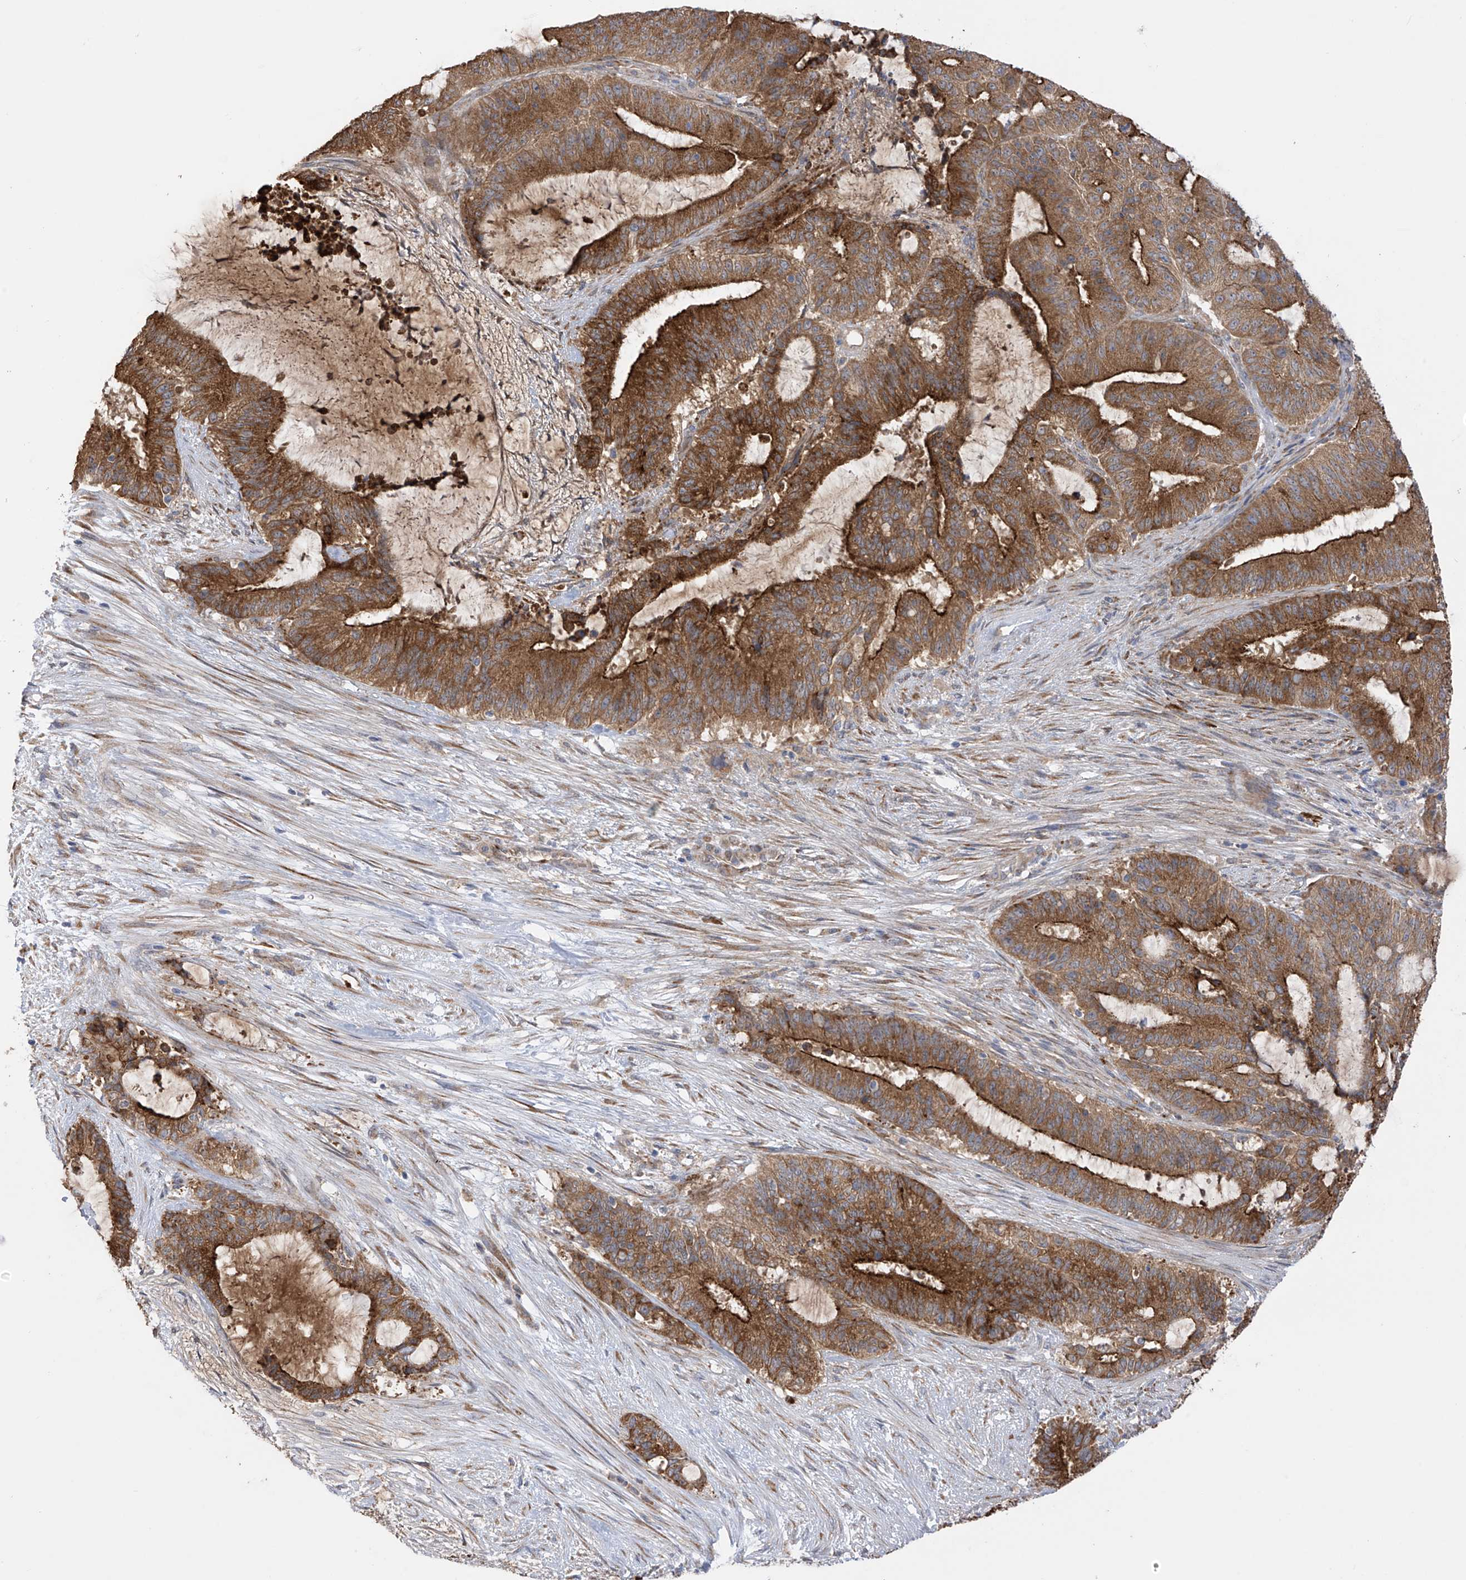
{"staining": {"intensity": "strong", "quantity": "25%-75%", "location": "cytoplasmic/membranous"}, "tissue": "liver cancer", "cell_type": "Tumor cells", "image_type": "cancer", "snomed": [{"axis": "morphology", "description": "Normal tissue, NOS"}, {"axis": "morphology", "description": "Cholangiocarcinoma"}, {"axis": "topography", "description": "Liver"}, {"axis": "topography", "description": "Peripheral nerve tissue"}], "caption": "The micrograph demonstrates a brown stain indicating the presence of a protein in the cytoplasmic/membranous of tumor cells in liver cholangiocarcinoma. The staining is performed using DAB (3,3'-diaminobenzidine) brown chromogen to label protein expression. The nuclei are counter-stained blue using hematoxylin.", "gene": "KIAA1522", "patient": {"sex": "female", "age": 73}}